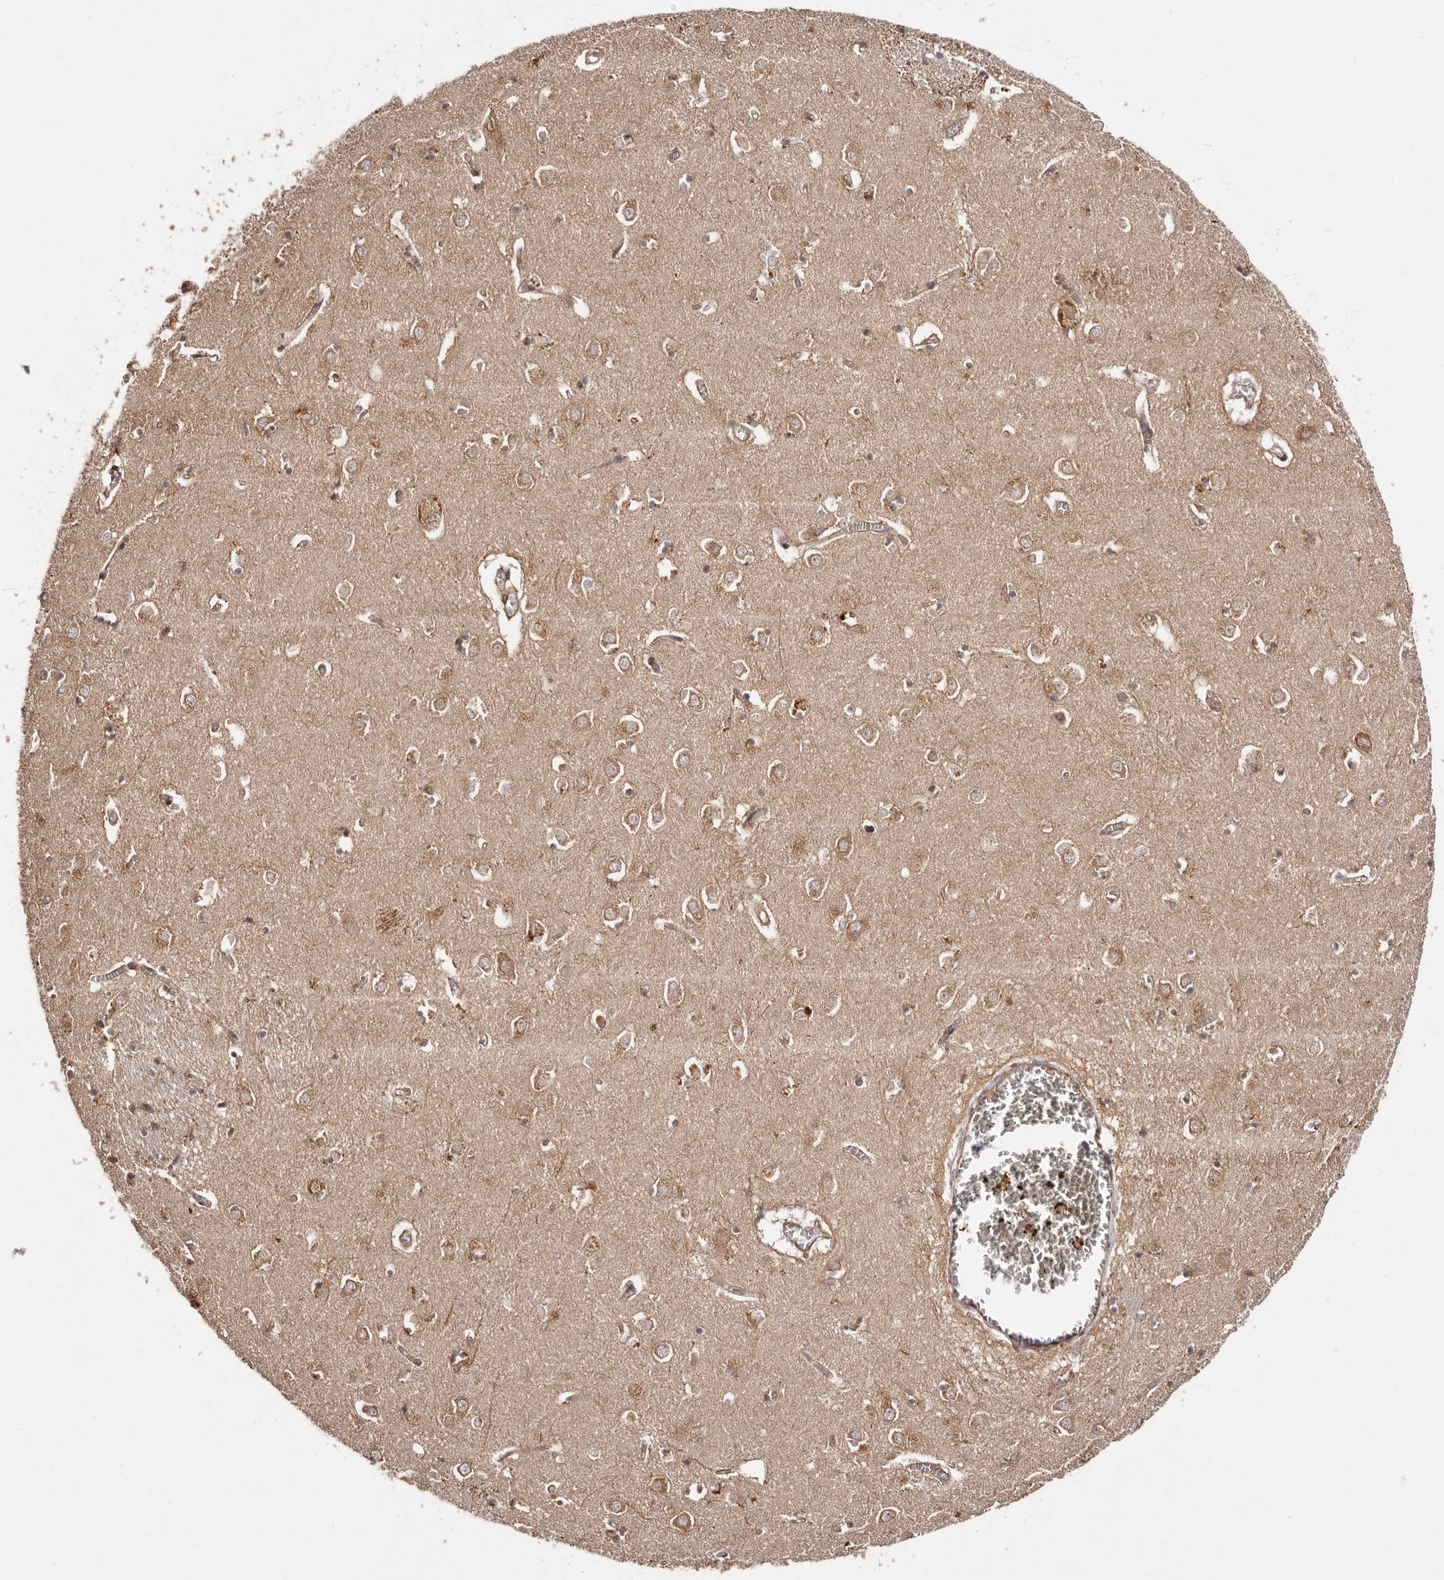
{"staining": {"intensity": "moderate", "quantity": "25%-75%", "location": "cytoplasmic/membranous"}, "tissue": "caudate", "cell_type": "Glial cells", "image_type": "normal", "snomed": [{"axis": "morphology", "description": "Normal tissue, NOS"}, {"axis": "topography", "description": "Lateral ventricle wall"}], "caption": "Glial cells exhibit medium levels of moderate cytoplasmic/membranous expression in about 25%-75% of cells in benign caudate.", "gene": "RPS6", "patient": {"sex": "male", "age": 70}}